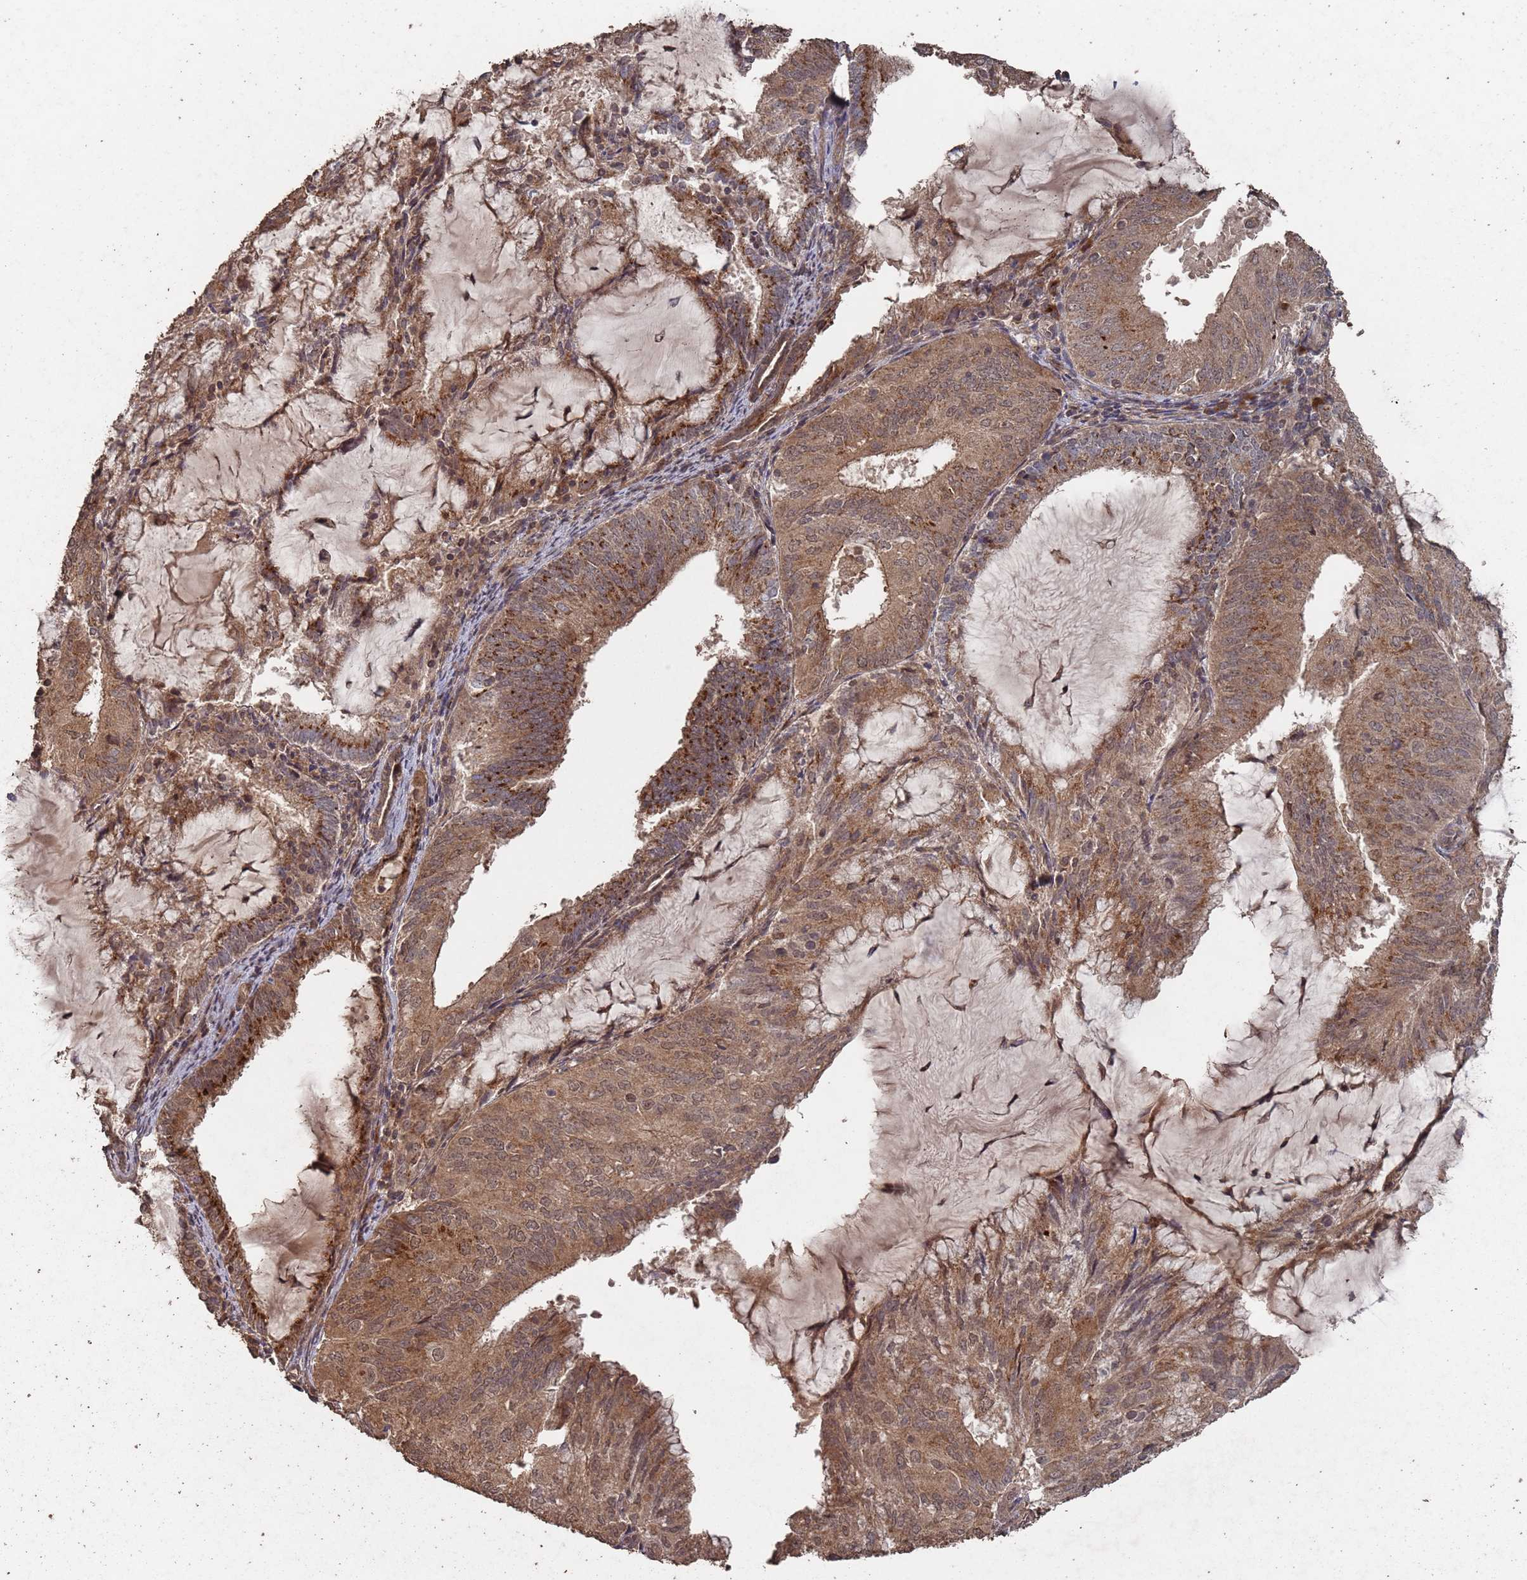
{"staining": {"intensity": "moderate", "quantity": ">75%", "location": "cytoplasmic/membranous,nuclear"}, "tissue": "endometrial cancer", "cell_type": "Tumor cells", "image_type": "cancer", "snomed": [{"axis": "morphology", "description": "Adenocarcinoma, NOS"}, {"axis": "topography", "description": "Endometrium"}], "caption": "This micrograph reveals immunohistochemistry (IHC) staining of human endometrial adenocarcinoma, with medium moderate cytoplasmic/membranous and nuclear staining in about >75% of tumor cells.", "gene": "FRAT1", "patient": {"sex": "female", "age": 81}}